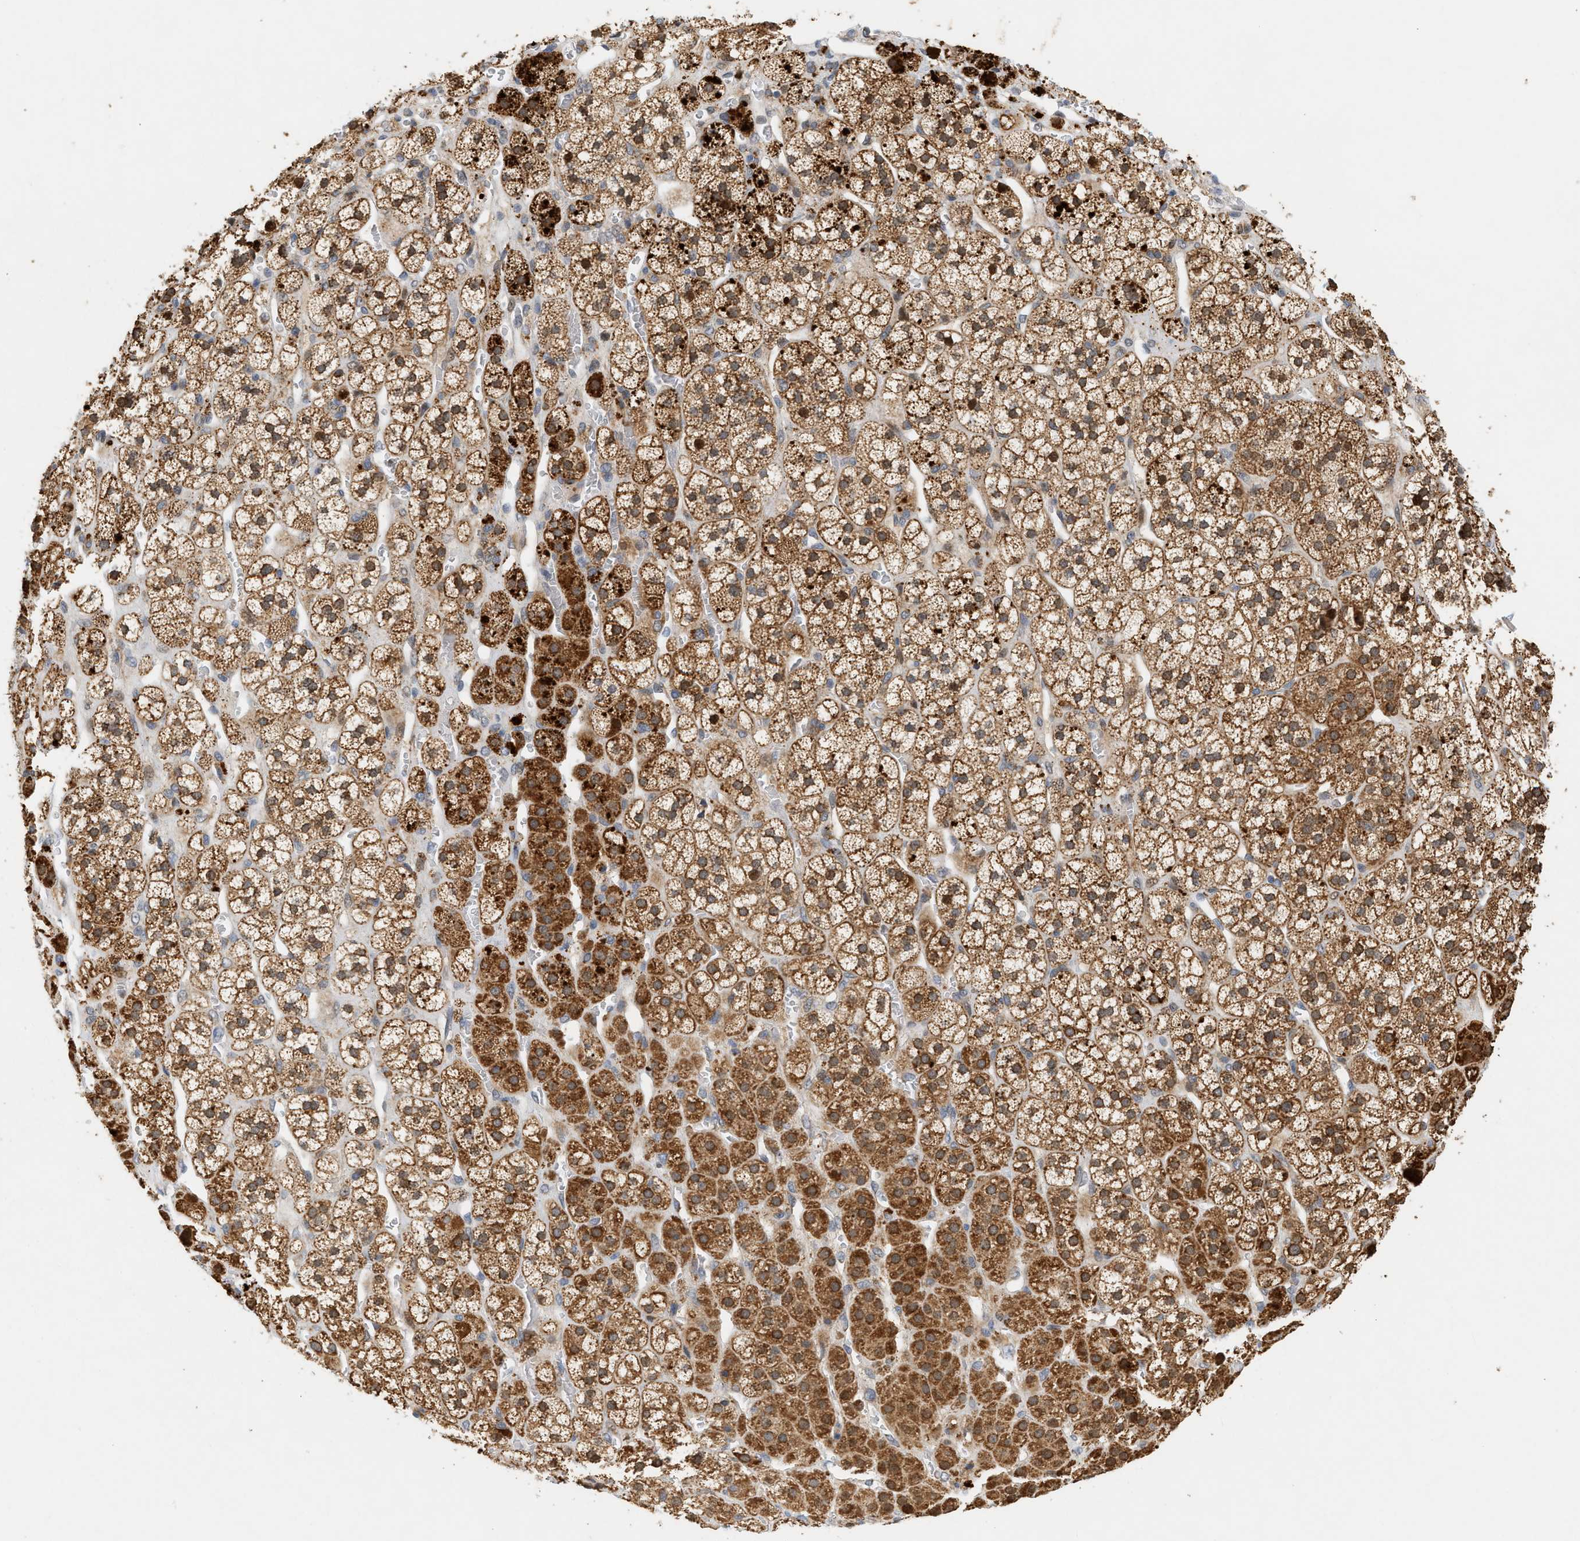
{"staining": {"intensity": "strong", "quantity": ">75%", "location": "cytoplasmic/membranous"}, "tissue": "adrenal gland", "cell_type": "Glandular cells", "image_type": "normal", "snomed": [{"axis": "morphology", "description": "Normal tissue, NOS"}, {"axis": "topography", "description": "Adrenal gland"}], "caption": "Protein staining of normal adrenal gland reveals strong cytoplasmic/membranous expression in approximately >75% of glandular cells. (brown staining indicates protein expression, while blue staining denotes nuclei).", "gene": "MCU", "patient": {"sex": "male", "age": 56}}